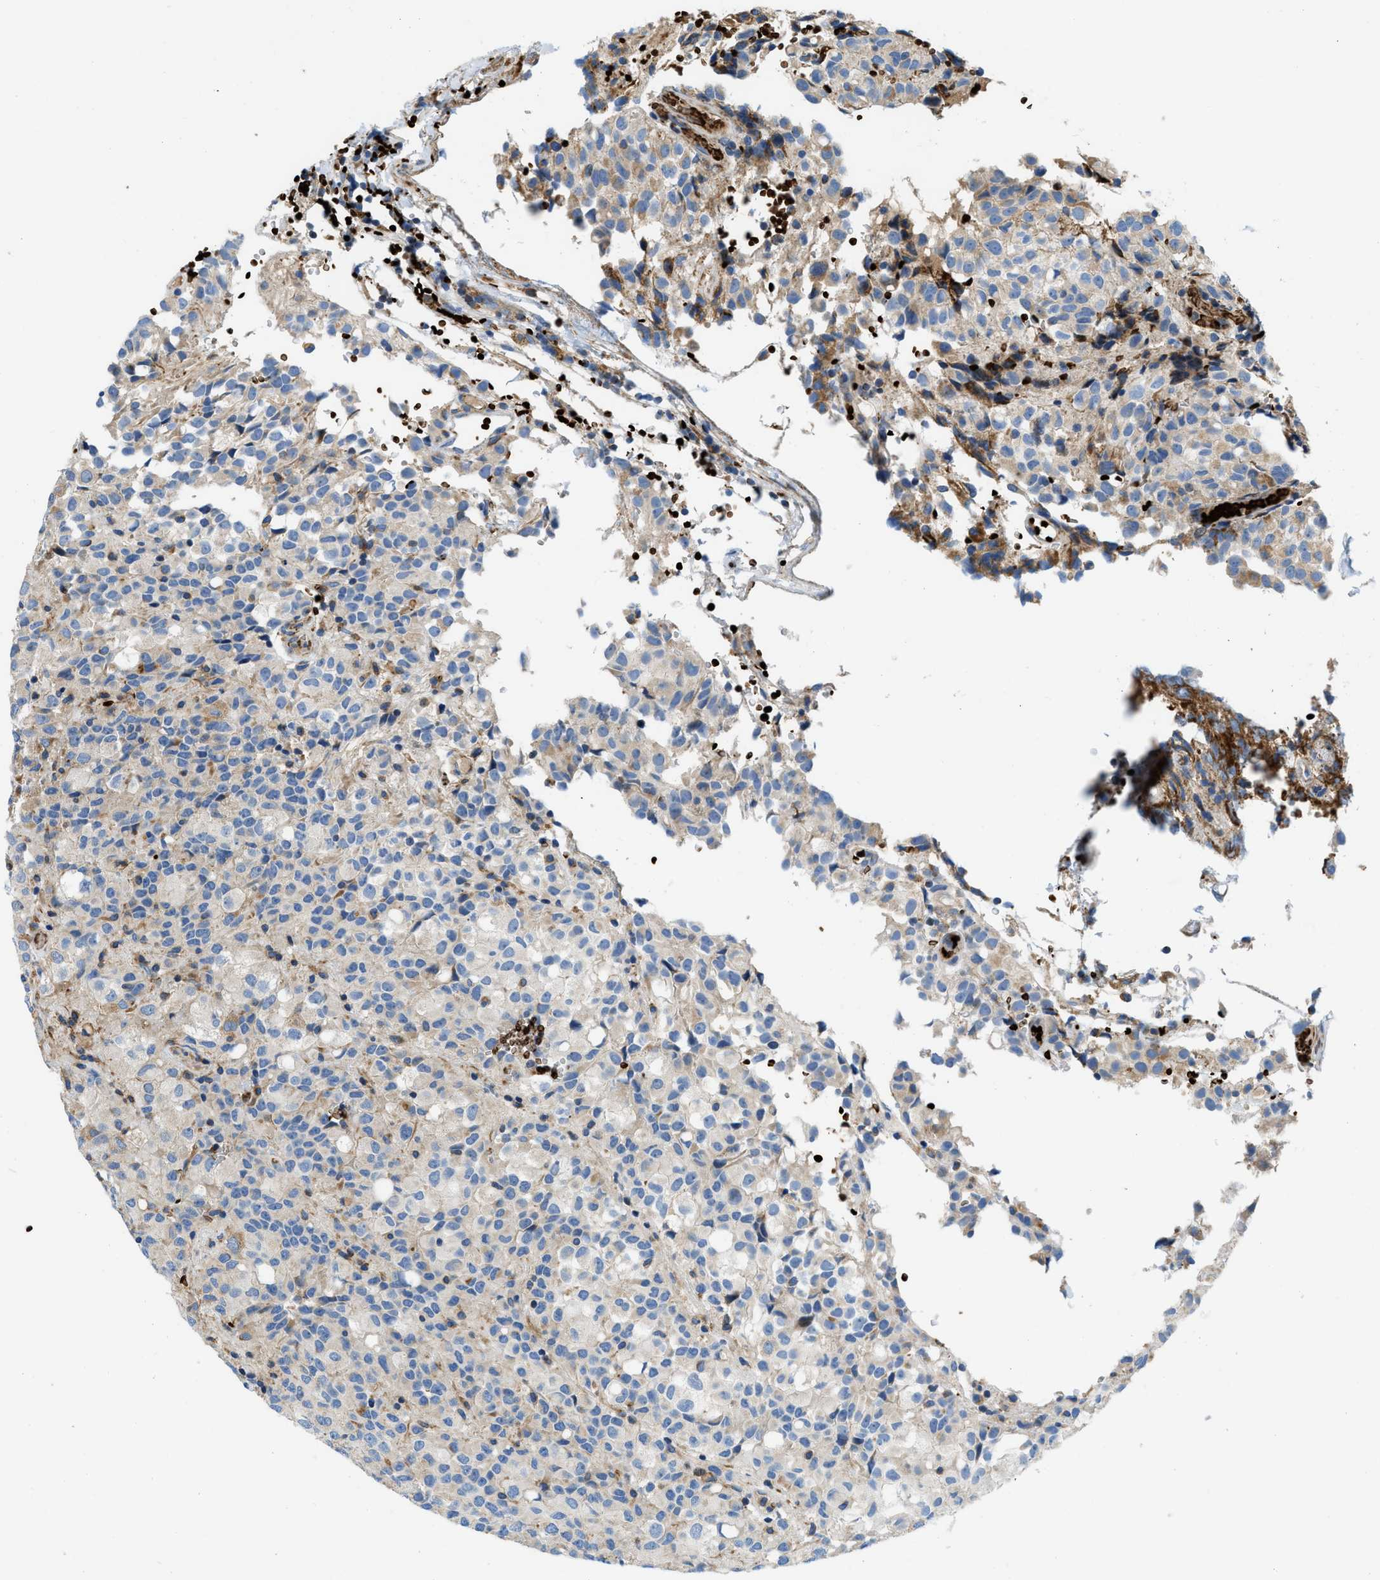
{"staining": {"intensity": "weak", "quantity": "<25%", "location": "cytoplasmic/membranous"}, "tissue": "glioma", "cell_type": "Tumor cells", "image_type": "cancer", "snomed": [{"axis": "morphology", "description": "Glioma, malignant, High grade"}, {"axis": "topography", "description": "Brain"}], "caption": "Glioma was stained to show a protein in brown. There is no significant staining in tumor cells.", "gene": "ZNF831", "patient": {"sex": "male", "age": 32}}